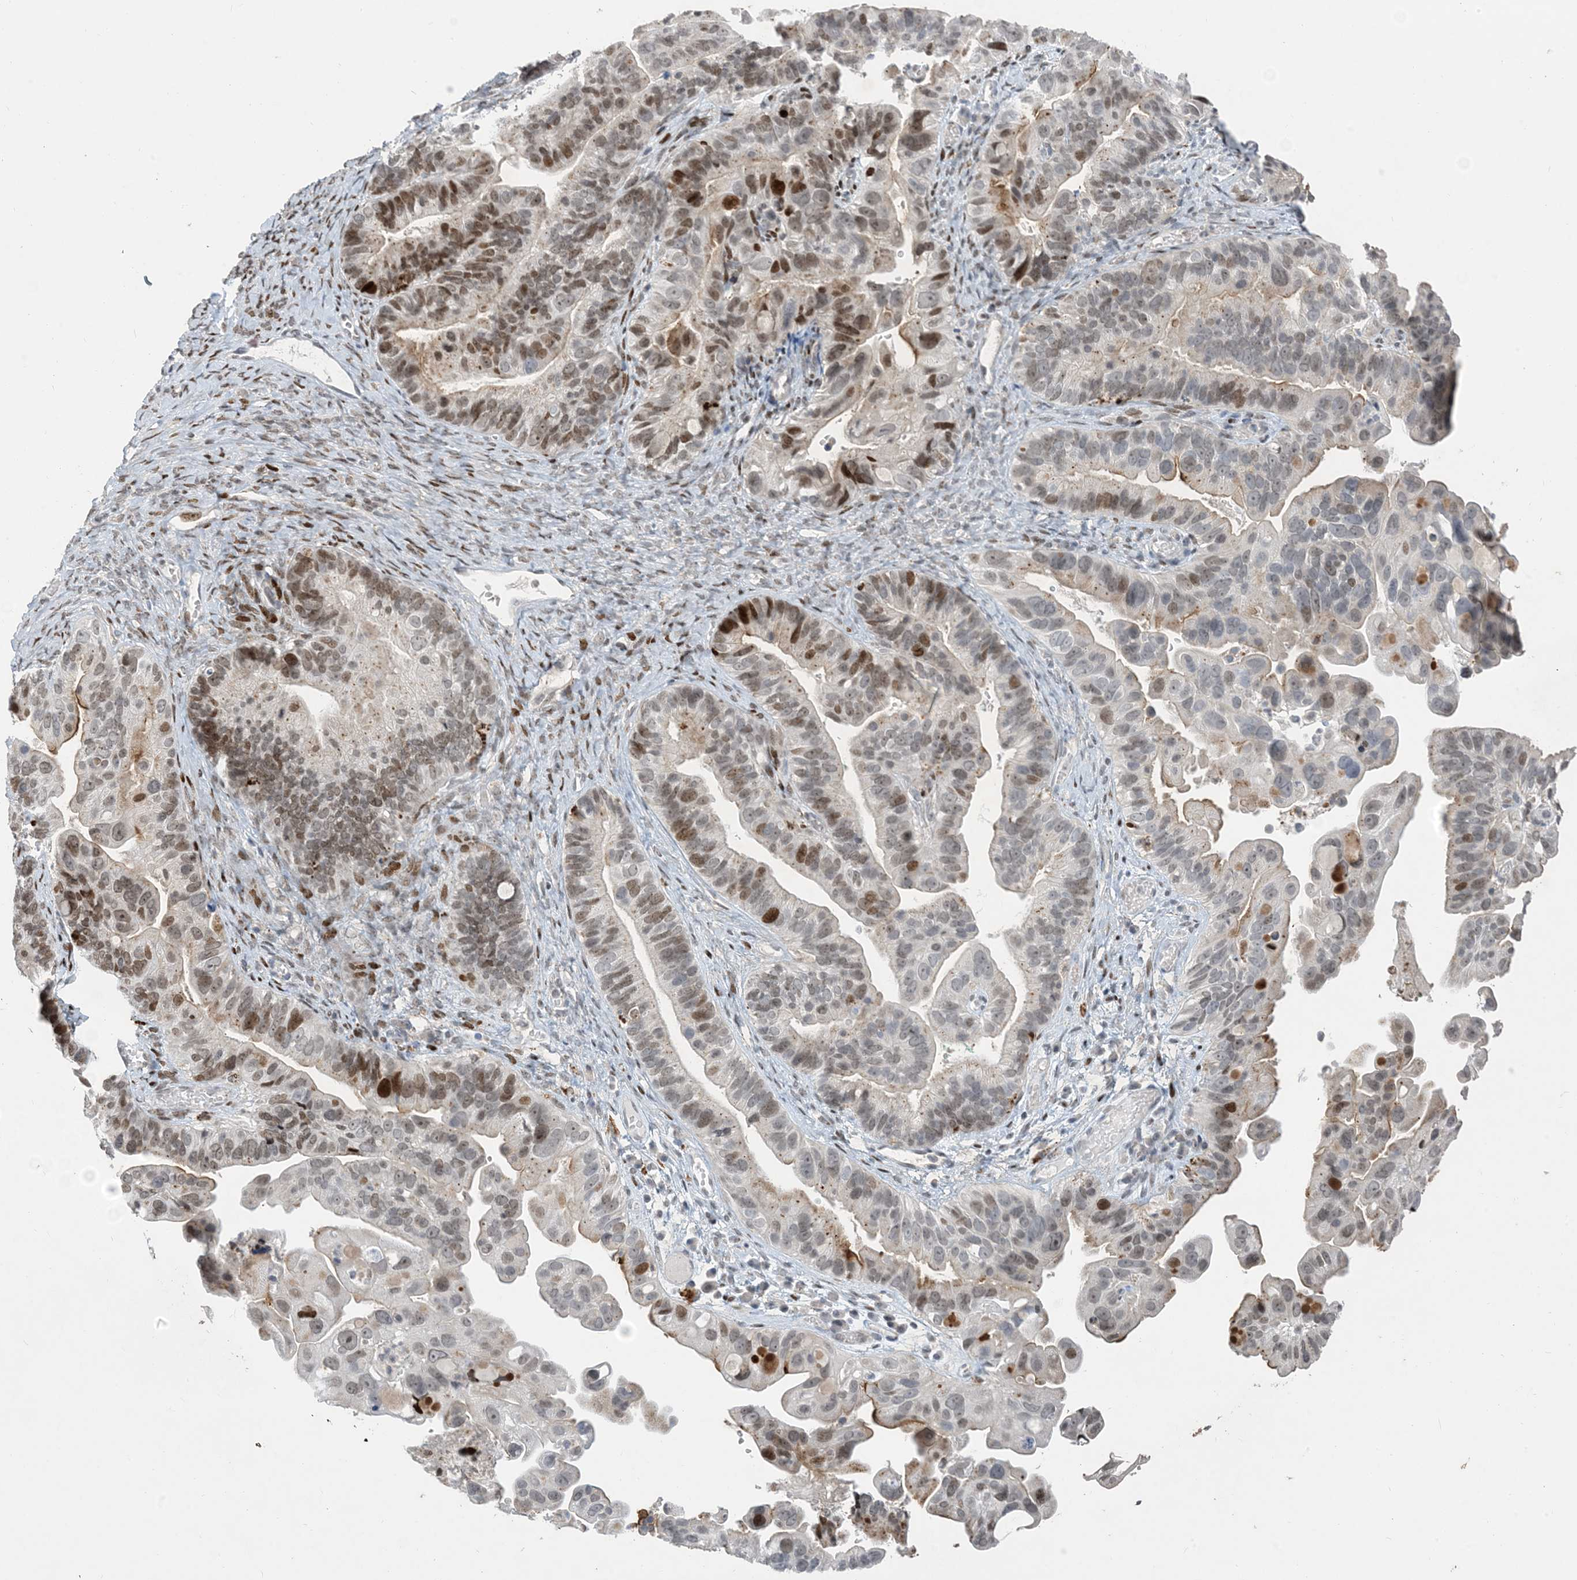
{"staining": {"intensity": "strong", "quantity": "25%-75%", "location": "nuclear"}, "tissue": "ovarian cancer", "cell_type": "Tumor cells", "image_type": "cancer", "snomed": [{"axis": "morphology", "description": "Cystadenocarcinoma, serous, NOS"}, {"axis": "topography", "description": "Ovary"}], "caption": "Protein expression analysis of human ovarian serous cystadenocarcinoma reveals strong nuclear expression in approximately 25%-75% of tumor cells.", "gene": "SLC25A53", "patient": {"sex": "female", "age": 56}}